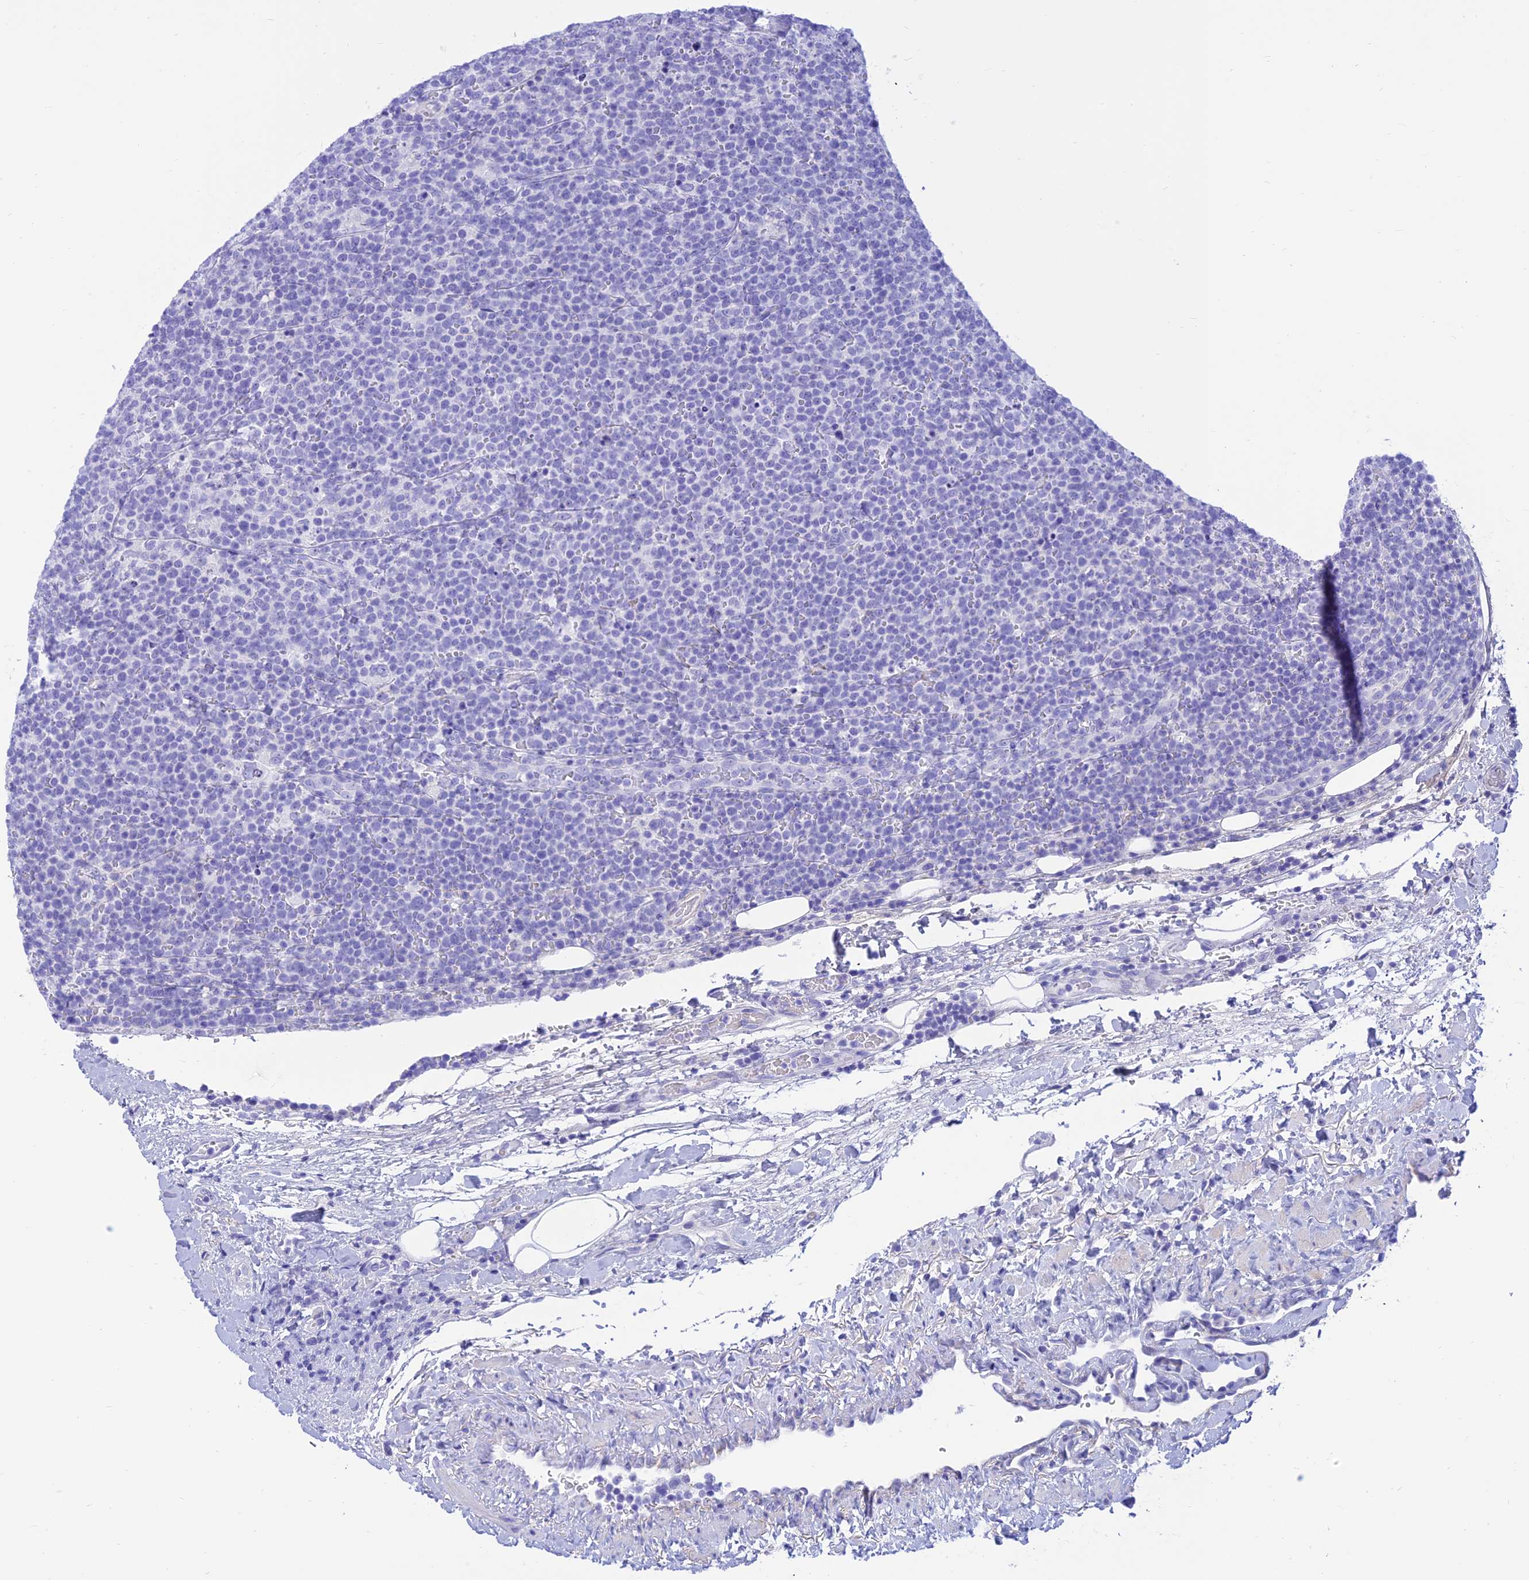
{"staining": {"intensity": "negative", "quantity": "none", "location": "none"}, "tissue": "lymphoma", "cell_type": "Tumor cells", "image_type": "cancer", "snomed": [{"axis": "morphology", "description": "Malignant lymphoma, non-Hodgkin's type, High grade"}, {"axis": "topography", "description": "Lymph node"}], "caption": "Lymphoma was stained to show a protein in brown. There is no significant positivity in tumor cells. (DAB (3,3'-diaminobenzidine) IHC, high magnification).", "gene": "PRNP", "patient": {"sex": "male", "age": 61}}